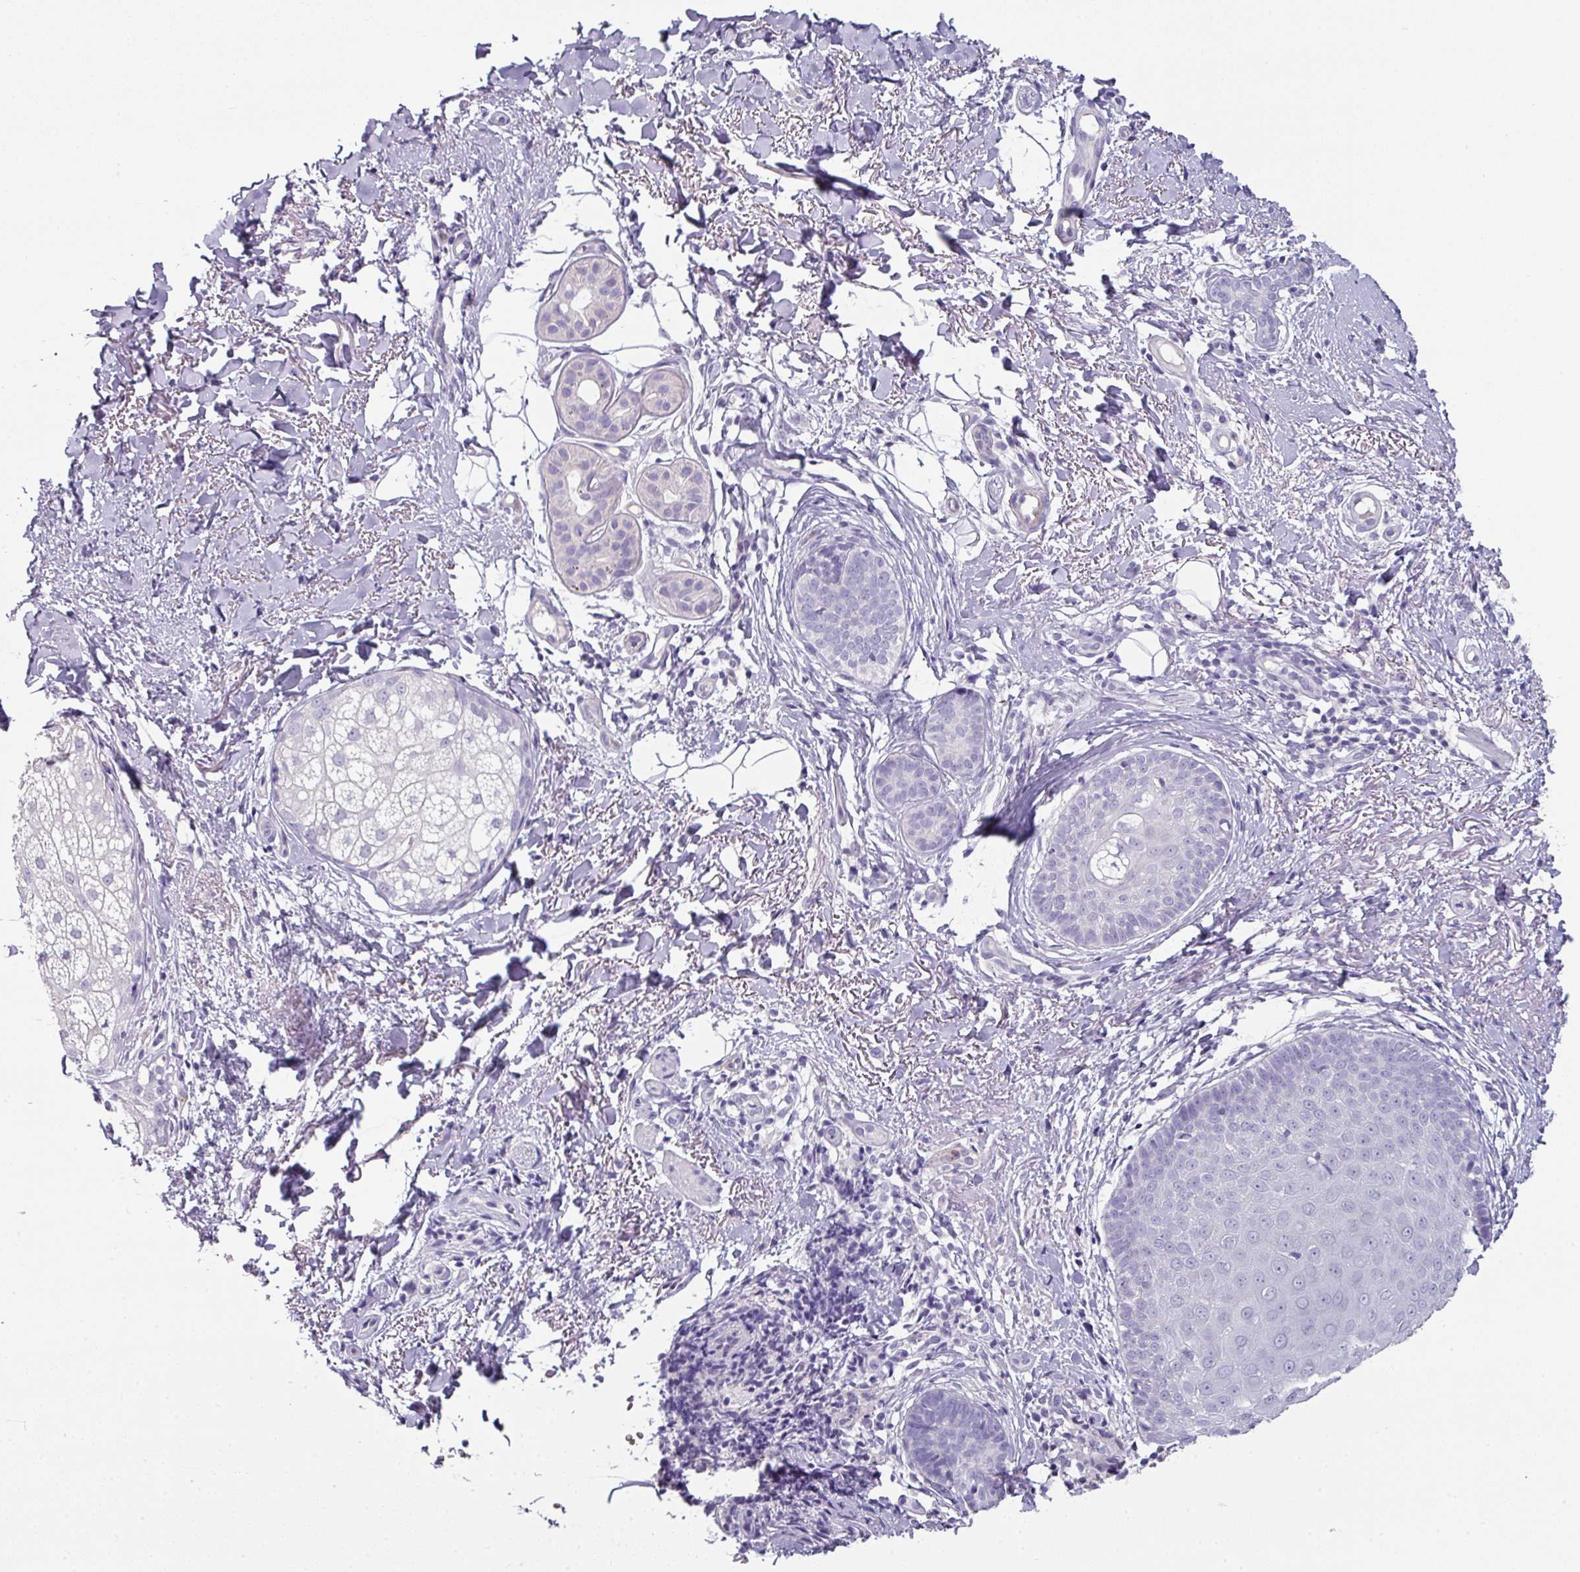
{"staining": {"intensity": "negative", "quantity": "none", "location": "none"}, "tissue": "skin cancer", "cell_type": "Tumor cells", "image_type": "cancer", "snomed": [{"axis": "morphology", "description": "Basal cell carcinoma"}, {"axis": "topography", "description": "Skin"}], "caption": "Tumor cells are negative for protein expression in human skin cancer (basal cell carcinoma).", "gene": "SLC17A7", "patient": {"sex": "female", "age": 60}}